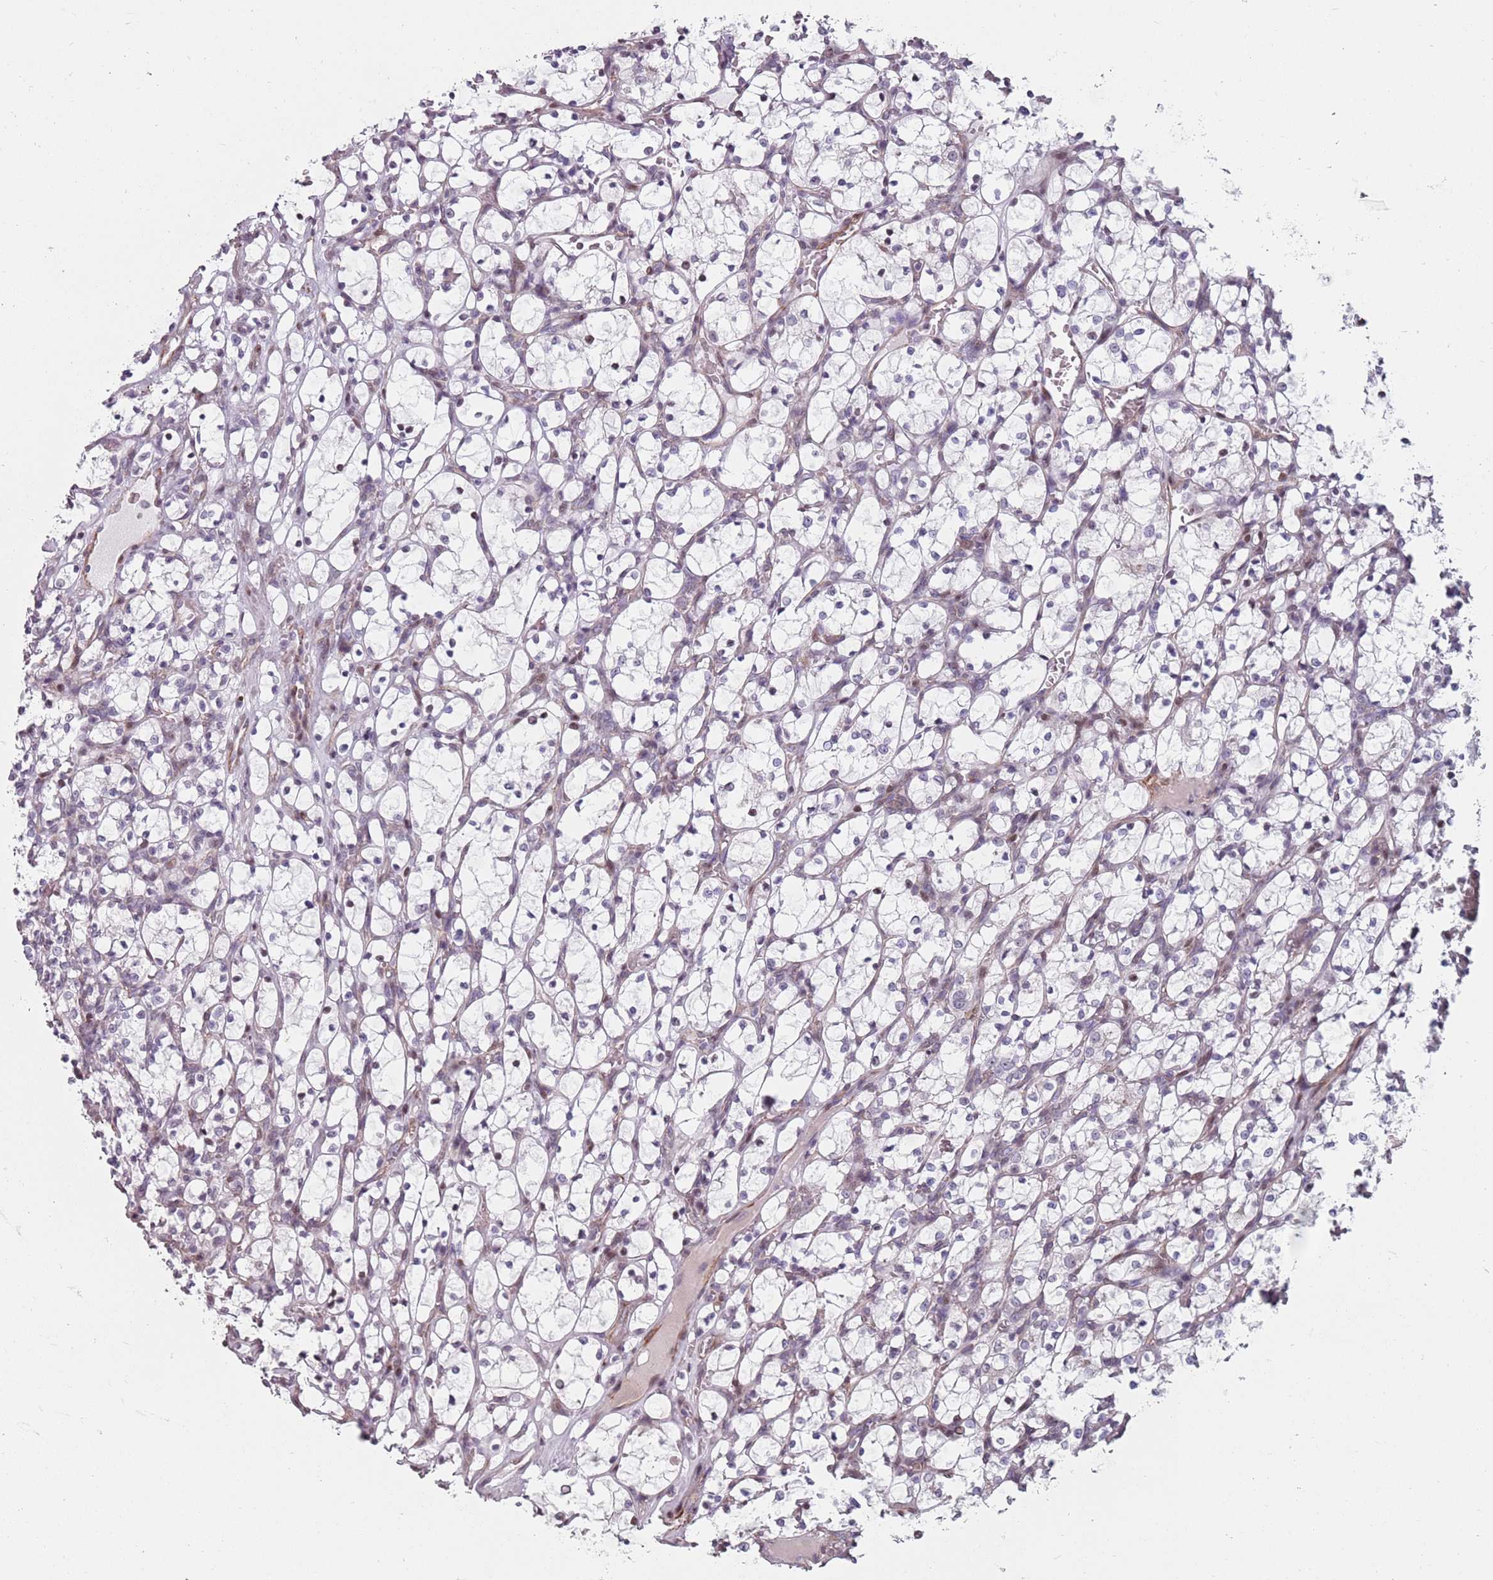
{"staining": {"intensity": "negative", "quantity": "none", "location": "none"}, "tissue": "renal cancer", "cell_type": "Tumor cells", "image_type": "cancer", "snomed": [{"axis": "morphology", "description": "Adenocarcinoma, NOS"}, {"axis": "topography", "description": "Kidney"}], "caption": "Immunohistochemical staining of renal adenocarcinoma demonstrates no significant positivity in tumor cells. The staining is performed using DAB (3,3'-diaminobenzidine) brown chromogen with nuclei counter-stained in using hematoxylin.", "gene": "TMC4", "patient": {"sex": "female", "age": 69}}